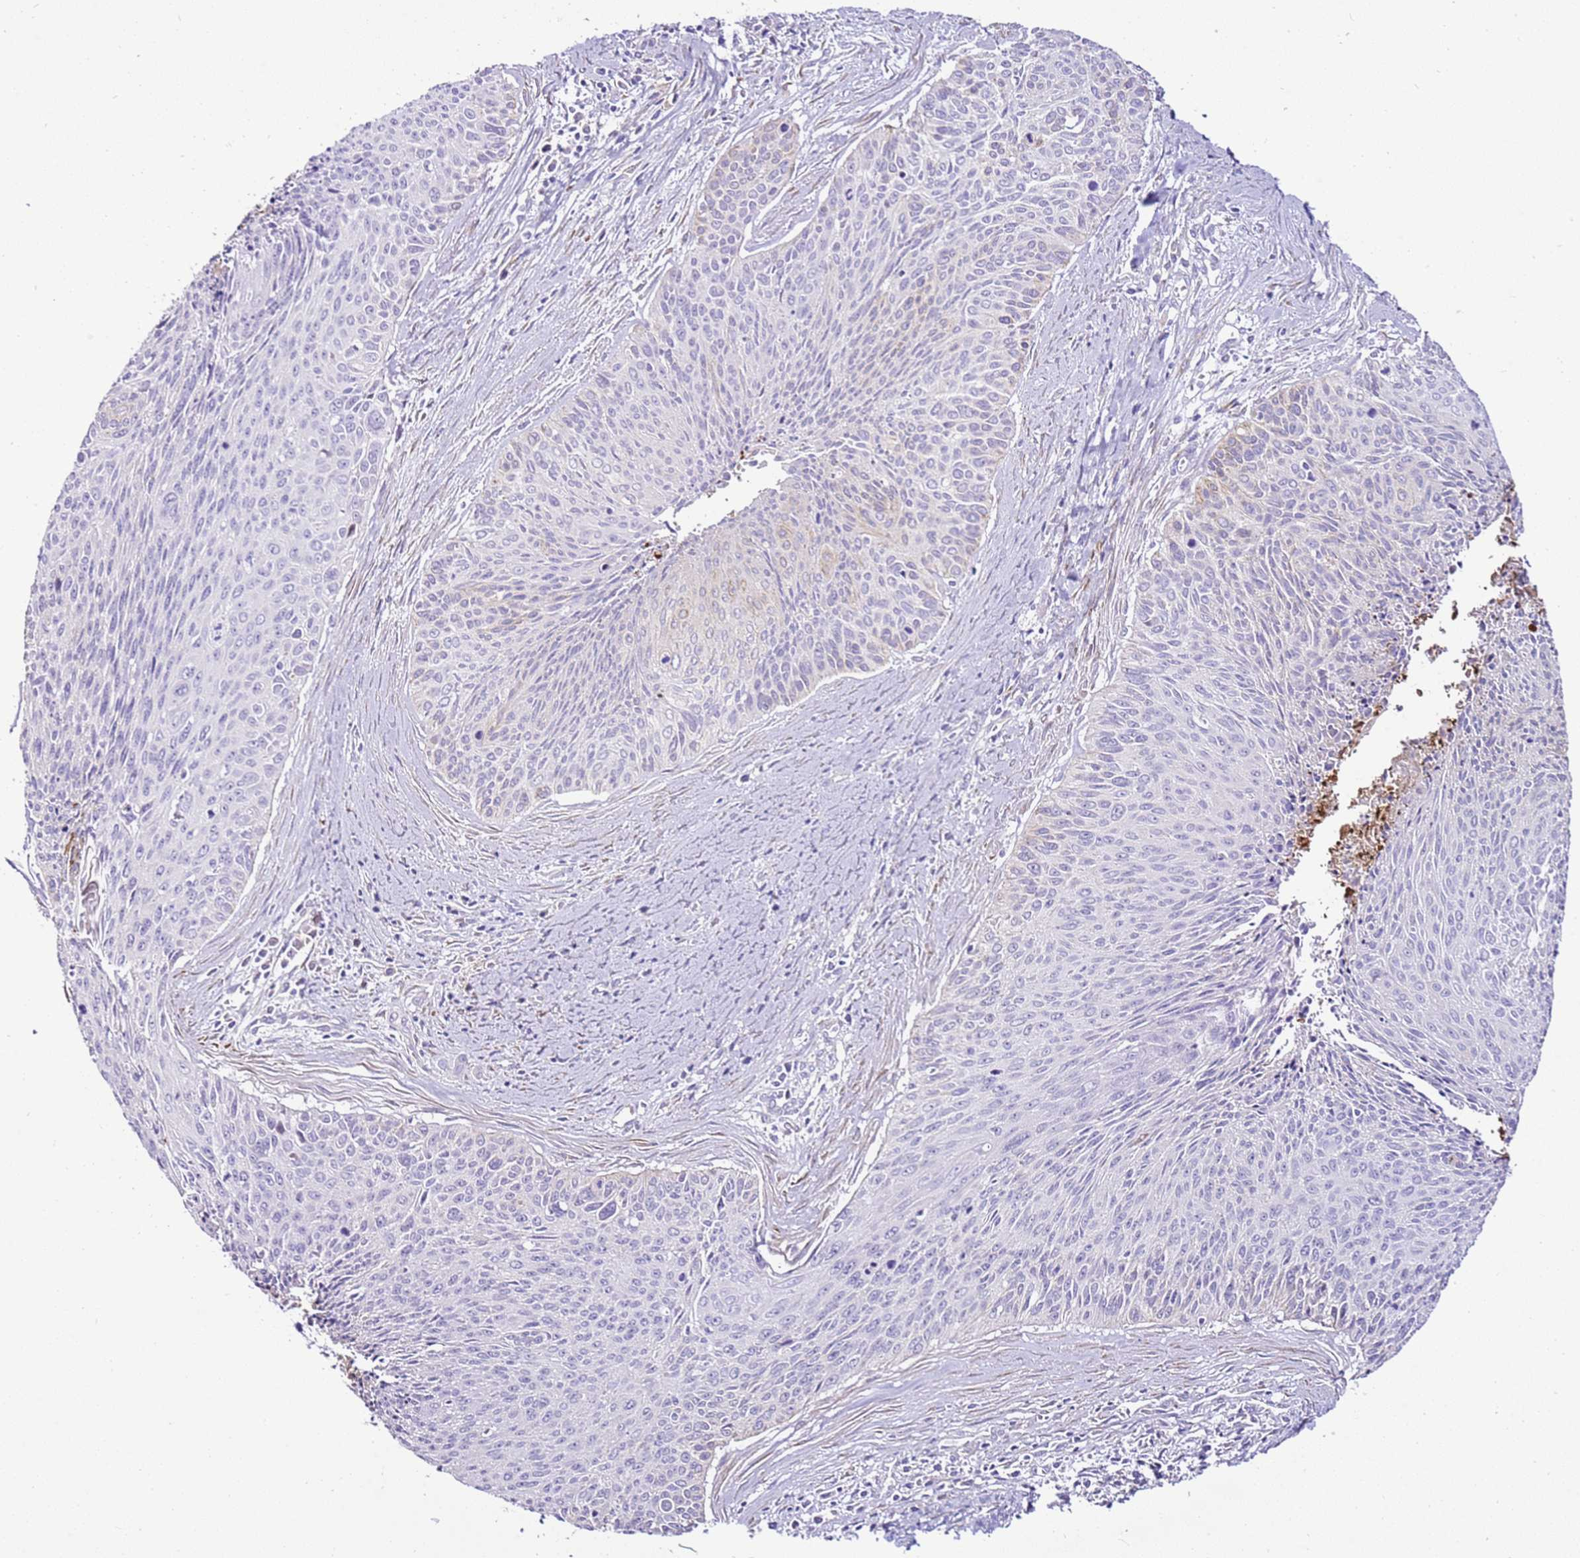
{"staining": {"intensity": "negative", "quantity": "none", "location": "none"}, "tissue": "cervical cancer", "cell_type": "Tumor cells", "image_type": "cancer", "snomed": [{"axis": "morphology", "description": "Squamous cell carcinoma, NOS"}, {"axis": "topography", "description": "Cervix"}], "caption": "High power microscopy histopathology image of an immunohistochemistry (IHC) image of squamous cell carcinoma (cervical), revealing no significant positivity in tumor cells. Brightfield microscopy of IHC stained with DAB (3,3'-diaminobenzidine) (brown) and hematoxylin (blue), captured at high magnification.", "gene": "SLC38A5", "patient": {"sex": "female", "age": 55}}